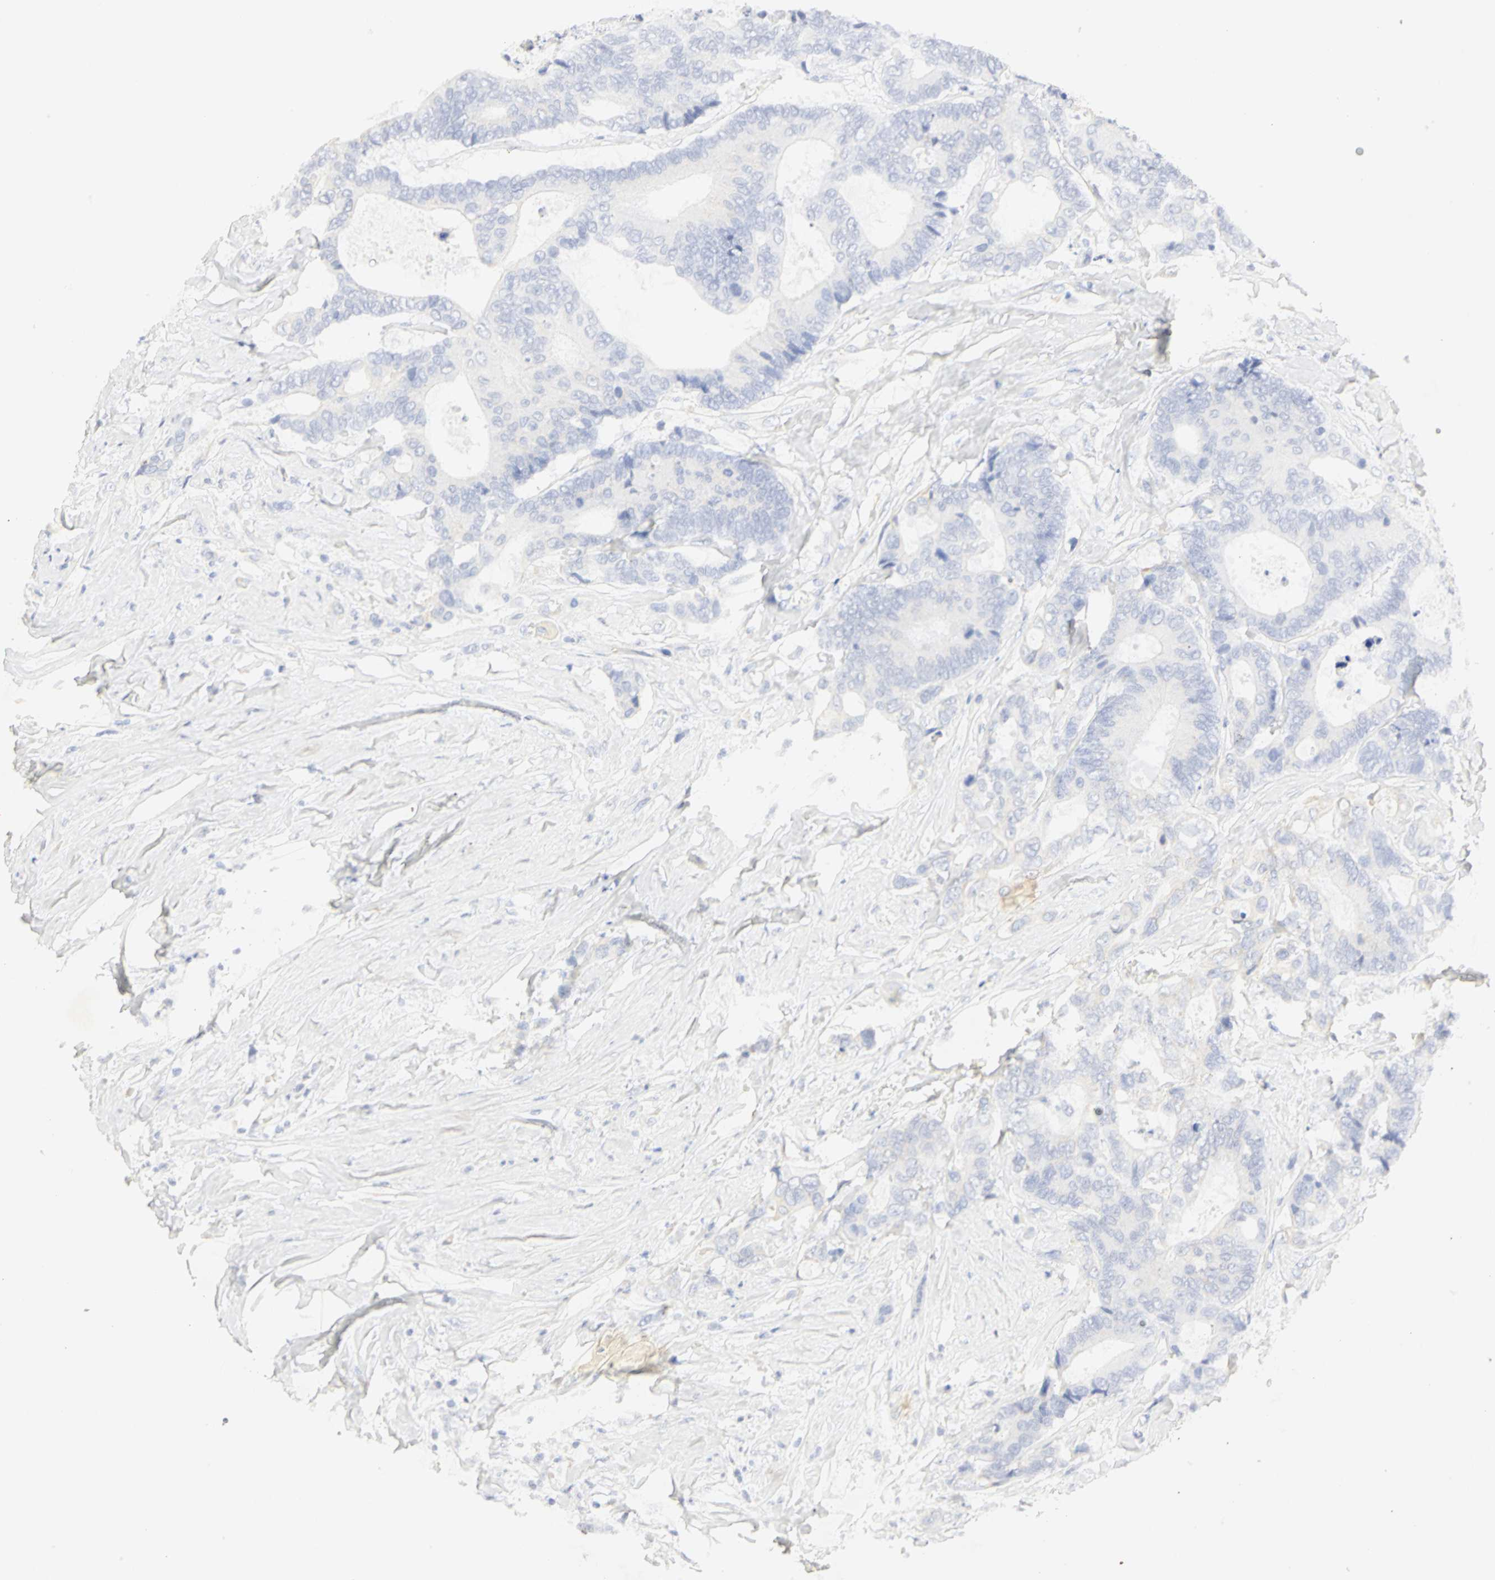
{"staining": {"intensity": "negative", "quantity": "none", "location": "none"}, "tissue": "colorectal cancer", "cell_type": "Tumor cells", "image_type": "cancer", "snomed": [{"axis": "morphology", "description": "Adenocarcinoma, NOS"}, {"axis": "topography", "description": "Rectum"}], "caption": "High magnification brightfield microscopy of colorectal cancer (adenocarcinoma) stained with DAB (brown) and counterstained with hematoxylin (blue): tumor cells show no significant staining.", "gene": "GNRH2", "patient": {"sex": "male", "age": 55}}